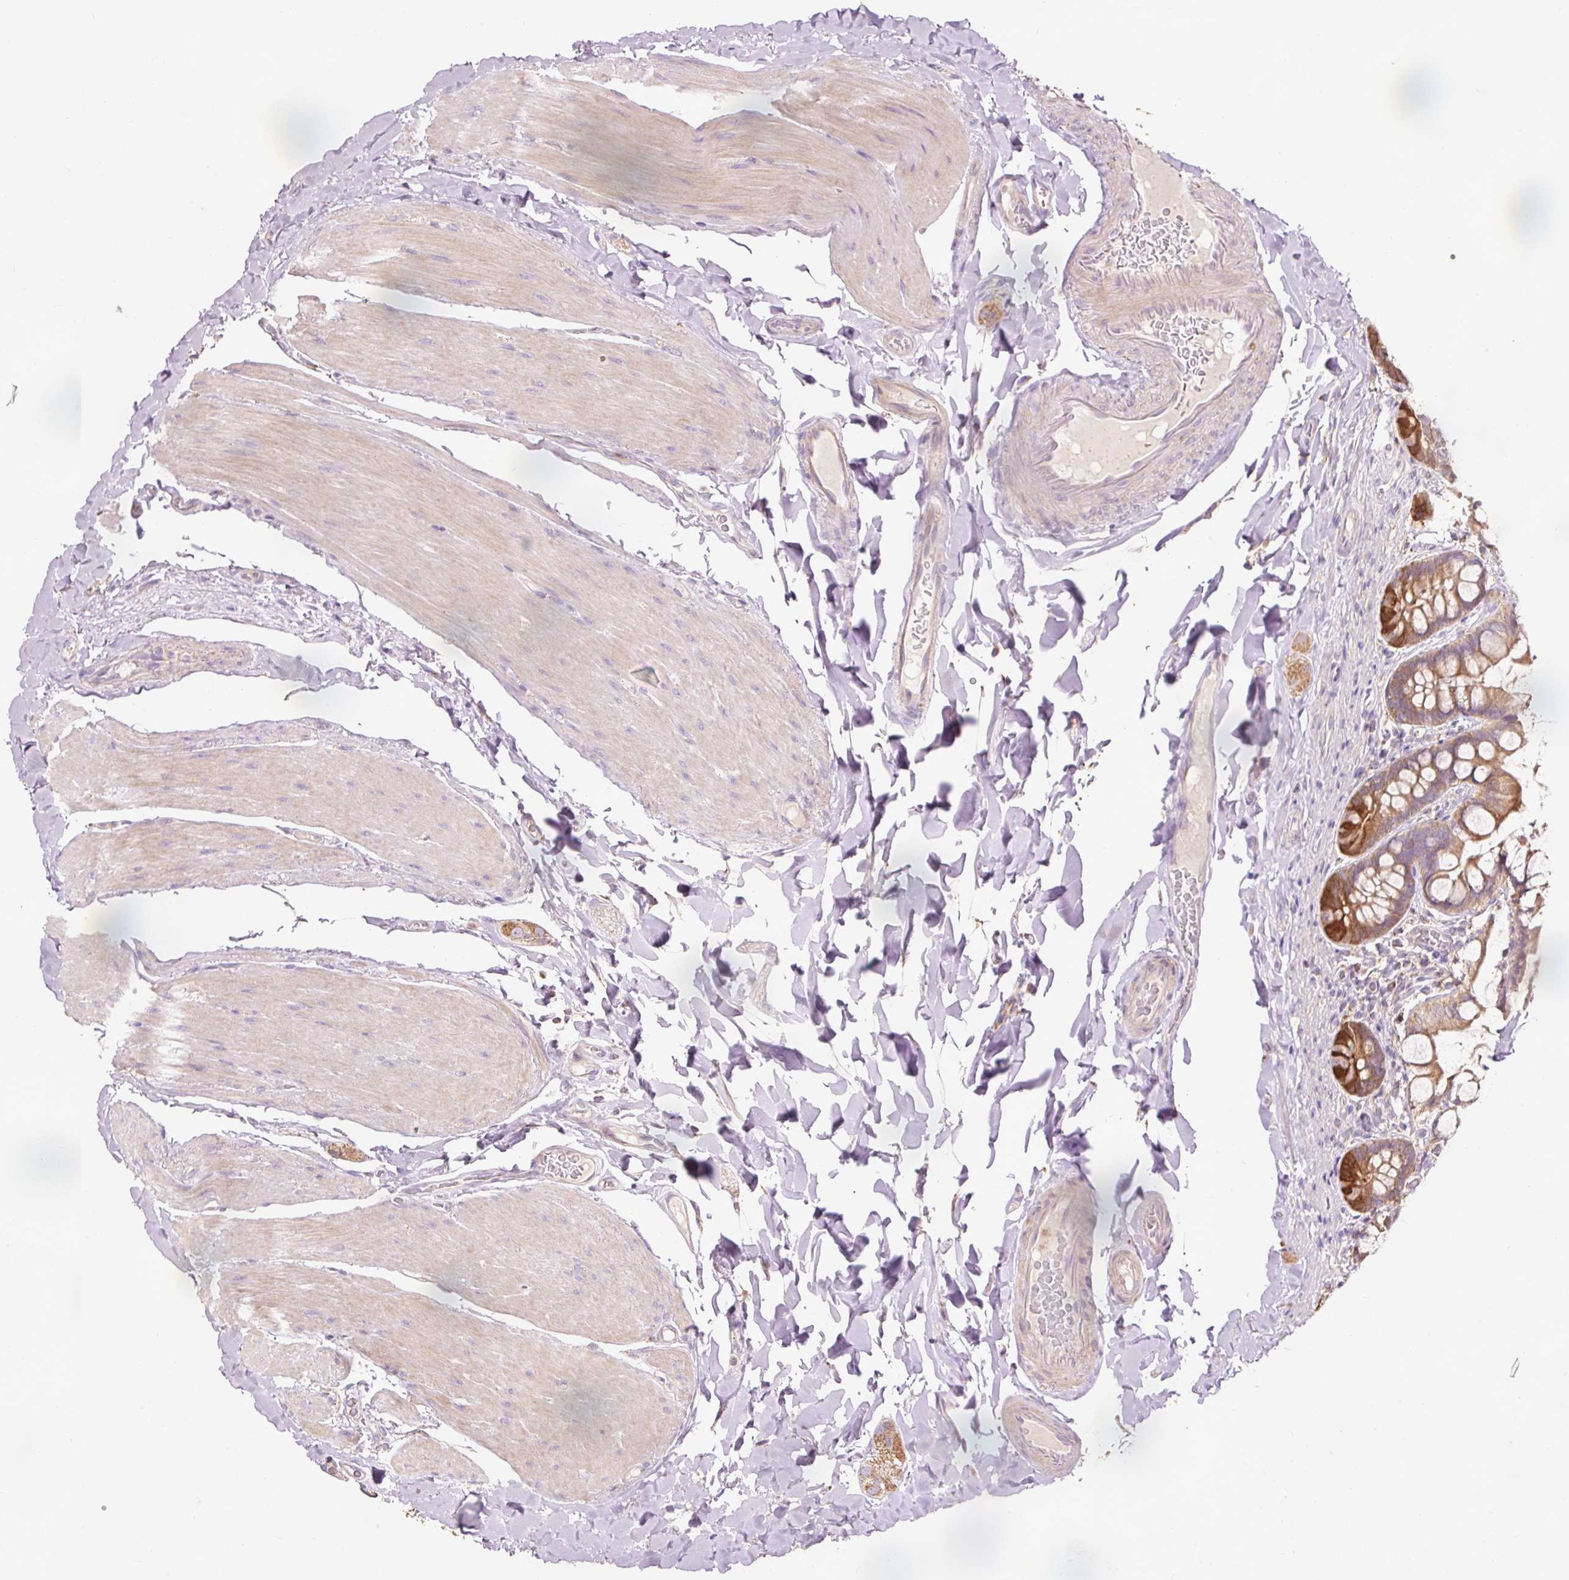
{"staining": {"intensity": "moderate", "quantity": "25%-75%", "location": "cytoplasmic/membranous"}, "tissue": "small intestine", "cell_type": "Glandular cells", "image_type": "normal", "snomed": [{"axis": "morphology", "description": "Normal tissue, NOS"}, {"axis": "topography", "description": "Small intestine"}], "caption": "An image of small intestine stained for a protein demonstrates moderate cytoplasmic/membranous brown staining in glandular cells.", "gene": "PRDX5", "patient": {"sex": "male", "age": 70}}